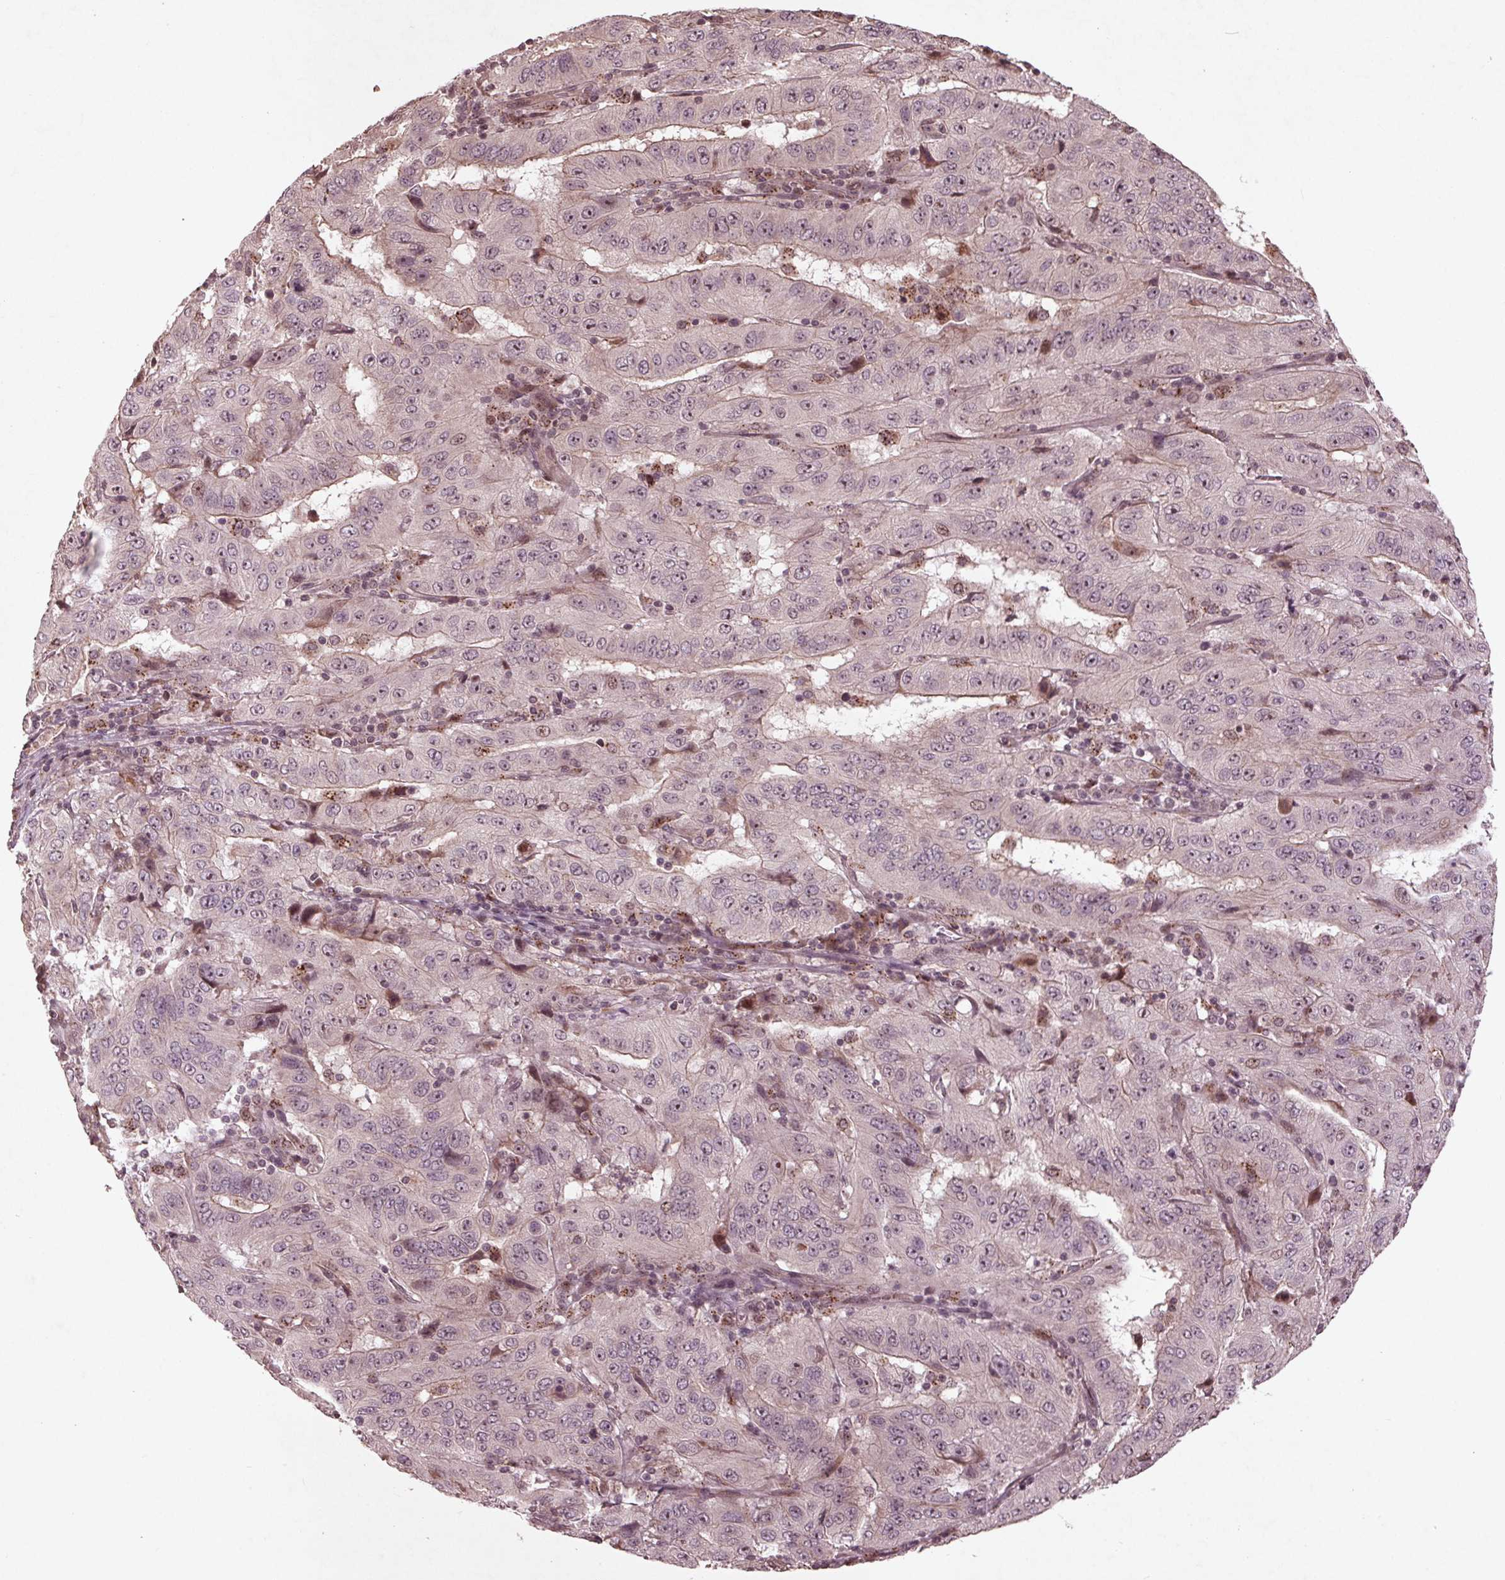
{"staining": {"intensity": "weak", "quantity": "<25%", "location": "nuclear"}, "tissue": "pancreatic cancer", "cell_type": "Tumor cells", "image_type": "cancer", "snomed": [{"axis": "morphology", "description": "Adenocarcinoma, NOS"}, {"axis": "topography", "description": "Pancreas"}], "caption": "Immunohistochemistry of human pancreatic adenocarcinoma shows no positivity in tumor cells. (DAB (3,3'-diaminobenzidine) immunohistochemistry visualized using brightfield microscopy, high magnification).", "gene": "CDKL4", "patient": {"sex": "male", "age": 63}}